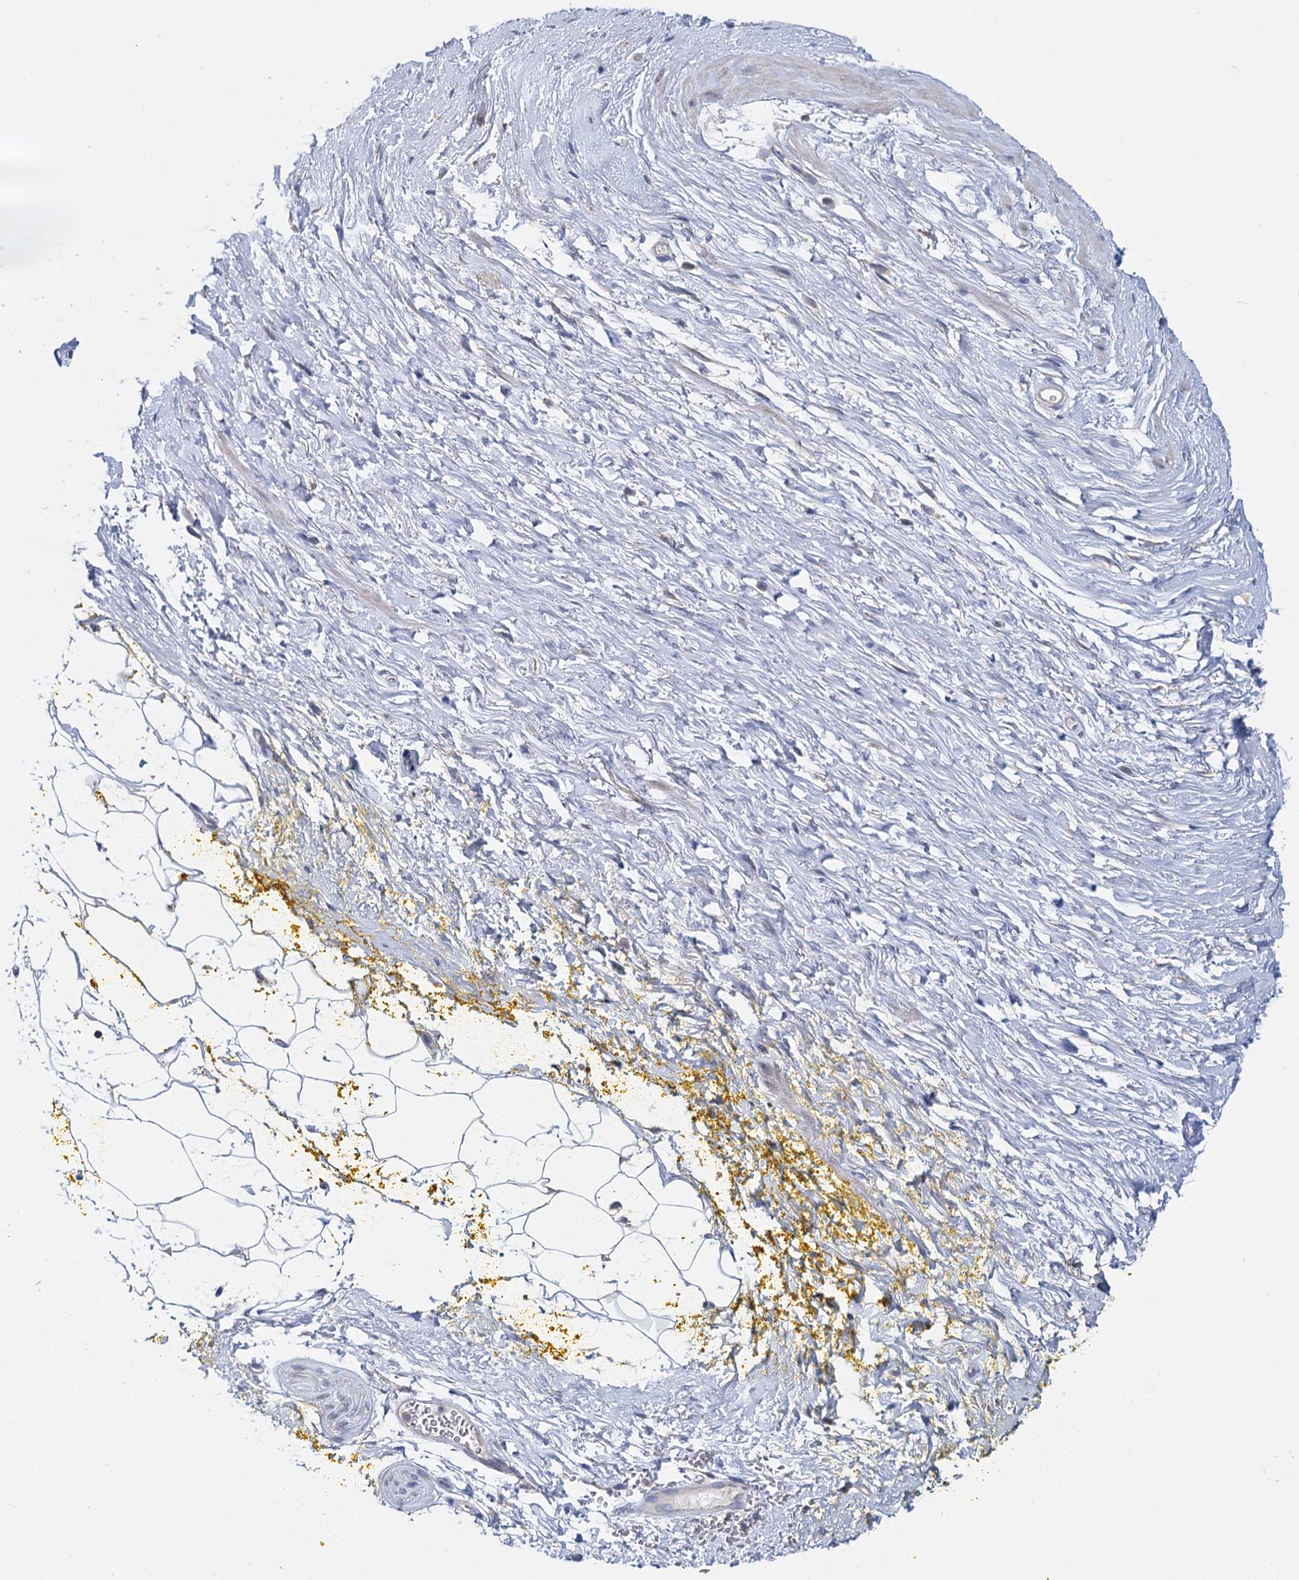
{"staining": {"intensity": "negative", "quantity": "none", "location": "none"}, "tissue": "adipose tissue", "cell_type": "Adipocytes", "image_type": "normal", "snomed": [{"axis": "morphology", "description": "Normal tissue, NOS"}, {"axis": "morphology", "description": "Adenocarcinoma, Low grade"}, {"axis": "topography", "description": "Prostate"}, {"axis": "topography", "description": "Peripheral nerve tissue"}], "caption": "This is an immunohistochemistry (IHC) photomicrograph of unremarkable adipose tissue. There is no expression in adipocytes.", "gene": "GSTM2", "patient": {"sex": "male", "age": 63}}